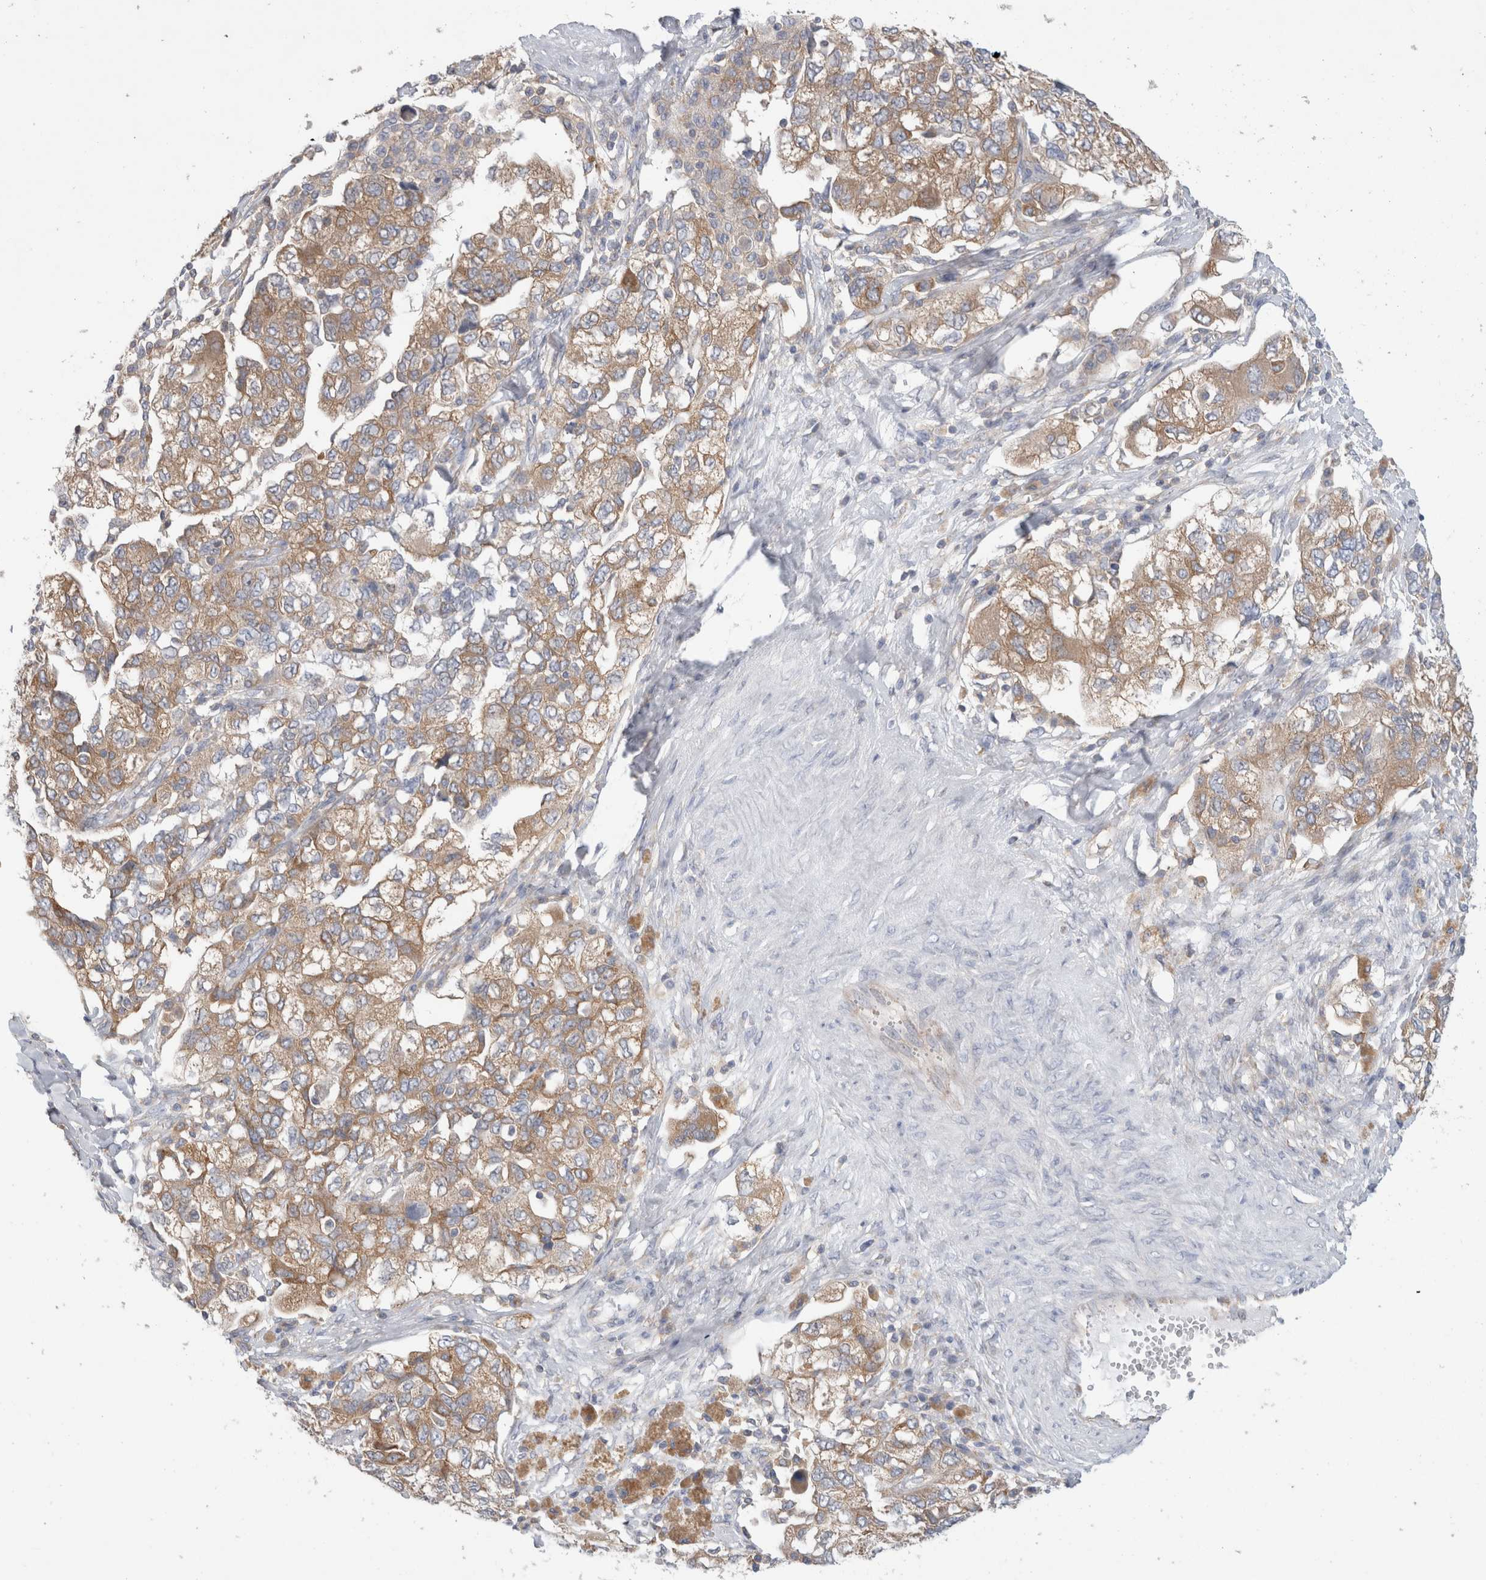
{"staining": {"intensity": "moderate", "quantity": ">75%", "location": "cytoplasmic/membranous"}, "tissue": "ovarian cancer", "cell_type": "Tumor cells", "image_type": "cancer", "snomed": [{"axis": "morphology", "description": "Carcinoma, NOS"}, {"axis": "morphology", "description": "Cystadenocarcinoma, serous, NOS"}, {"axis": "topography", "description": "Ovary"}], "caption": "Immunohistochemical staining of serous cystadenocarcinoma (ovarian) shows medium levels of moderate cytoplasmic/membranous positivity in about >75% of tumor cells.", "gene": "ZNF23", "patient": {"sex": "female", "age": 69}}